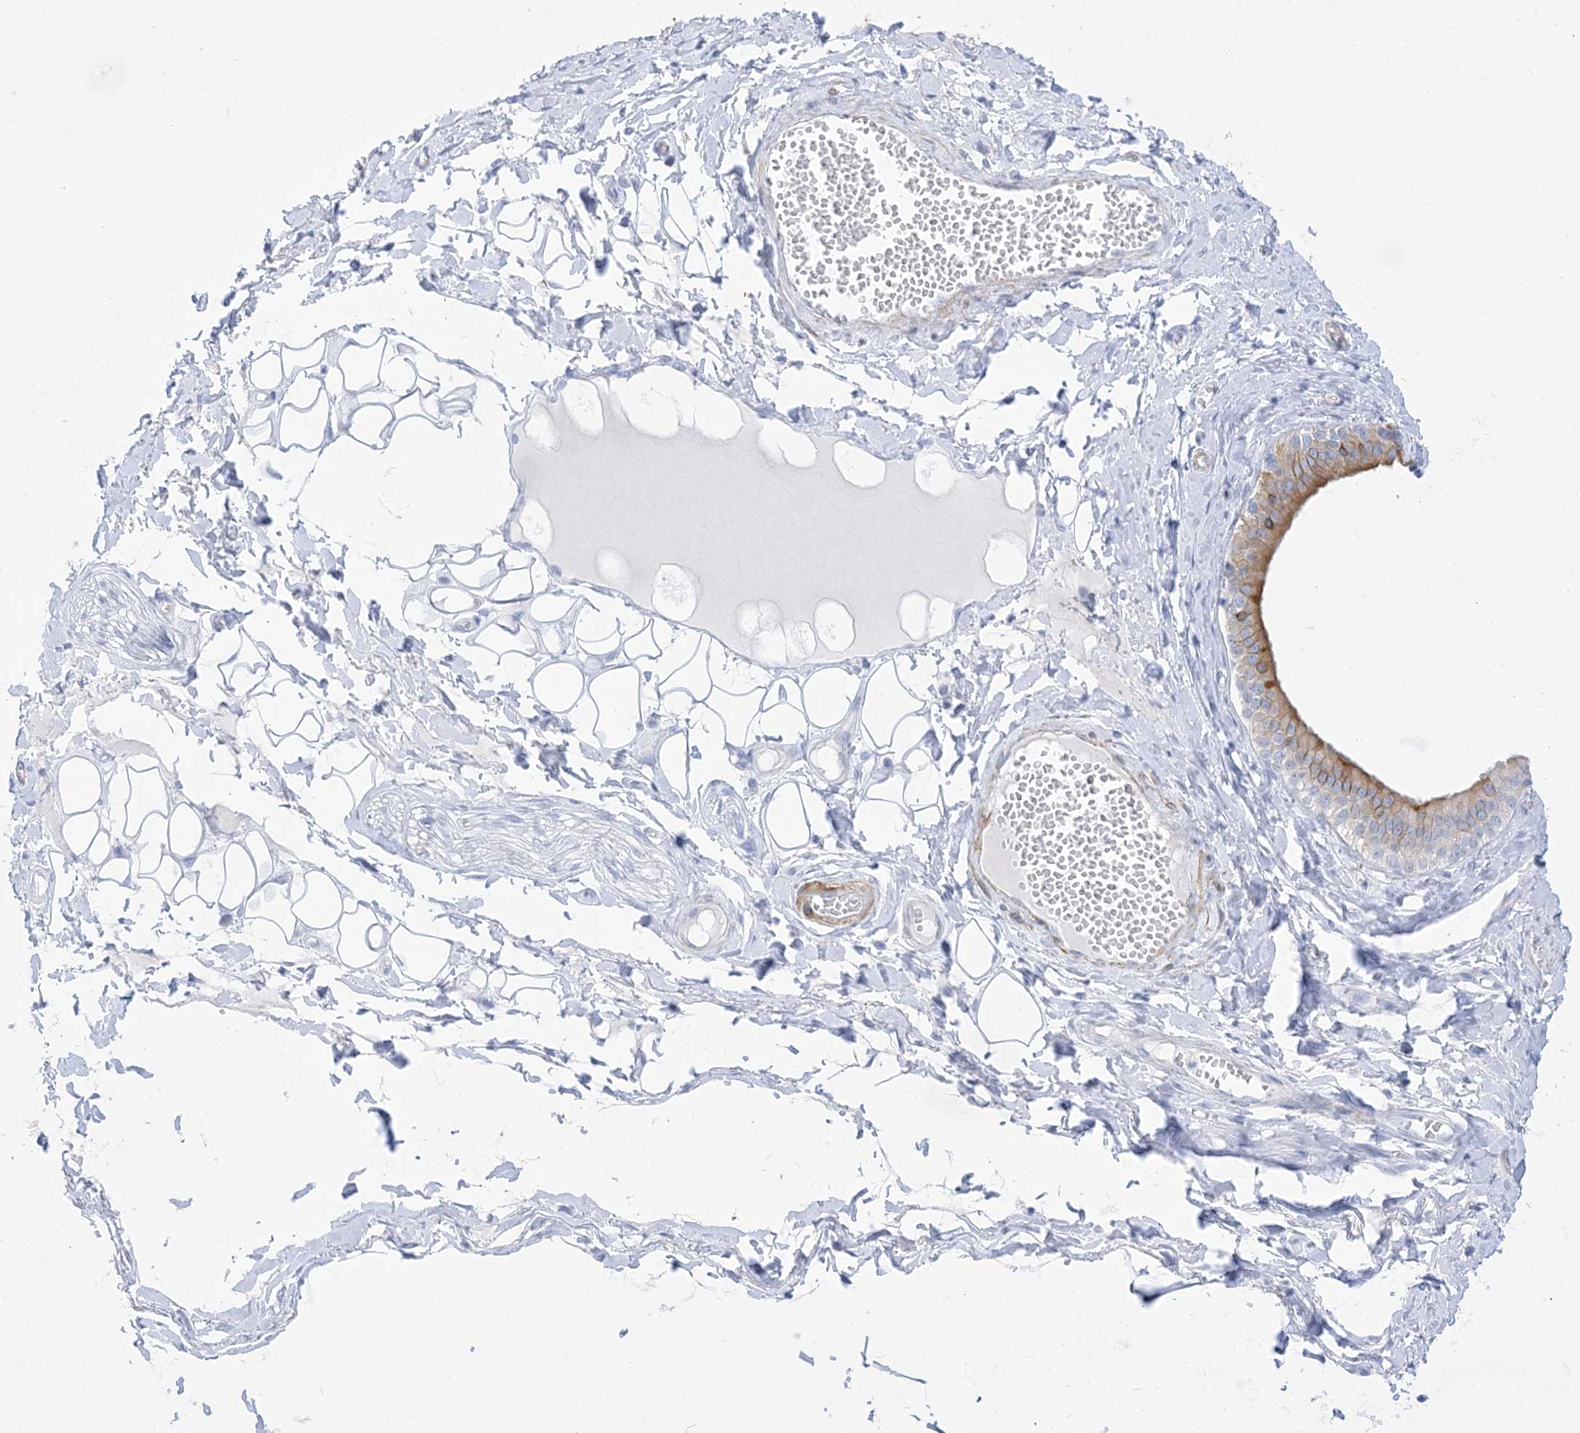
{"staining": {"intensity": "negative", "quantity": "none", "location": "none"}, "tissue": "adipose tissue", "cell_type": "Adipocytes", "image_type": "normal", "snomed": [{"axis": "morphology", "description": "Normal tissue, NOS"}, {"axis": "morphology", "description": "Inflammation, NOS"}, {"axis": "topography", "description": "Salivary gland"}, {"axis": "topography", "description": "Peripheral nerve tissue"}], "caption": "Adipose tissue was stained to show a protein in brown. There is no significant positivity in adipocytes. Nuclei are stained in blue.", "gene": "MARS2", "patient": {"sex": "female", "age": 75}}